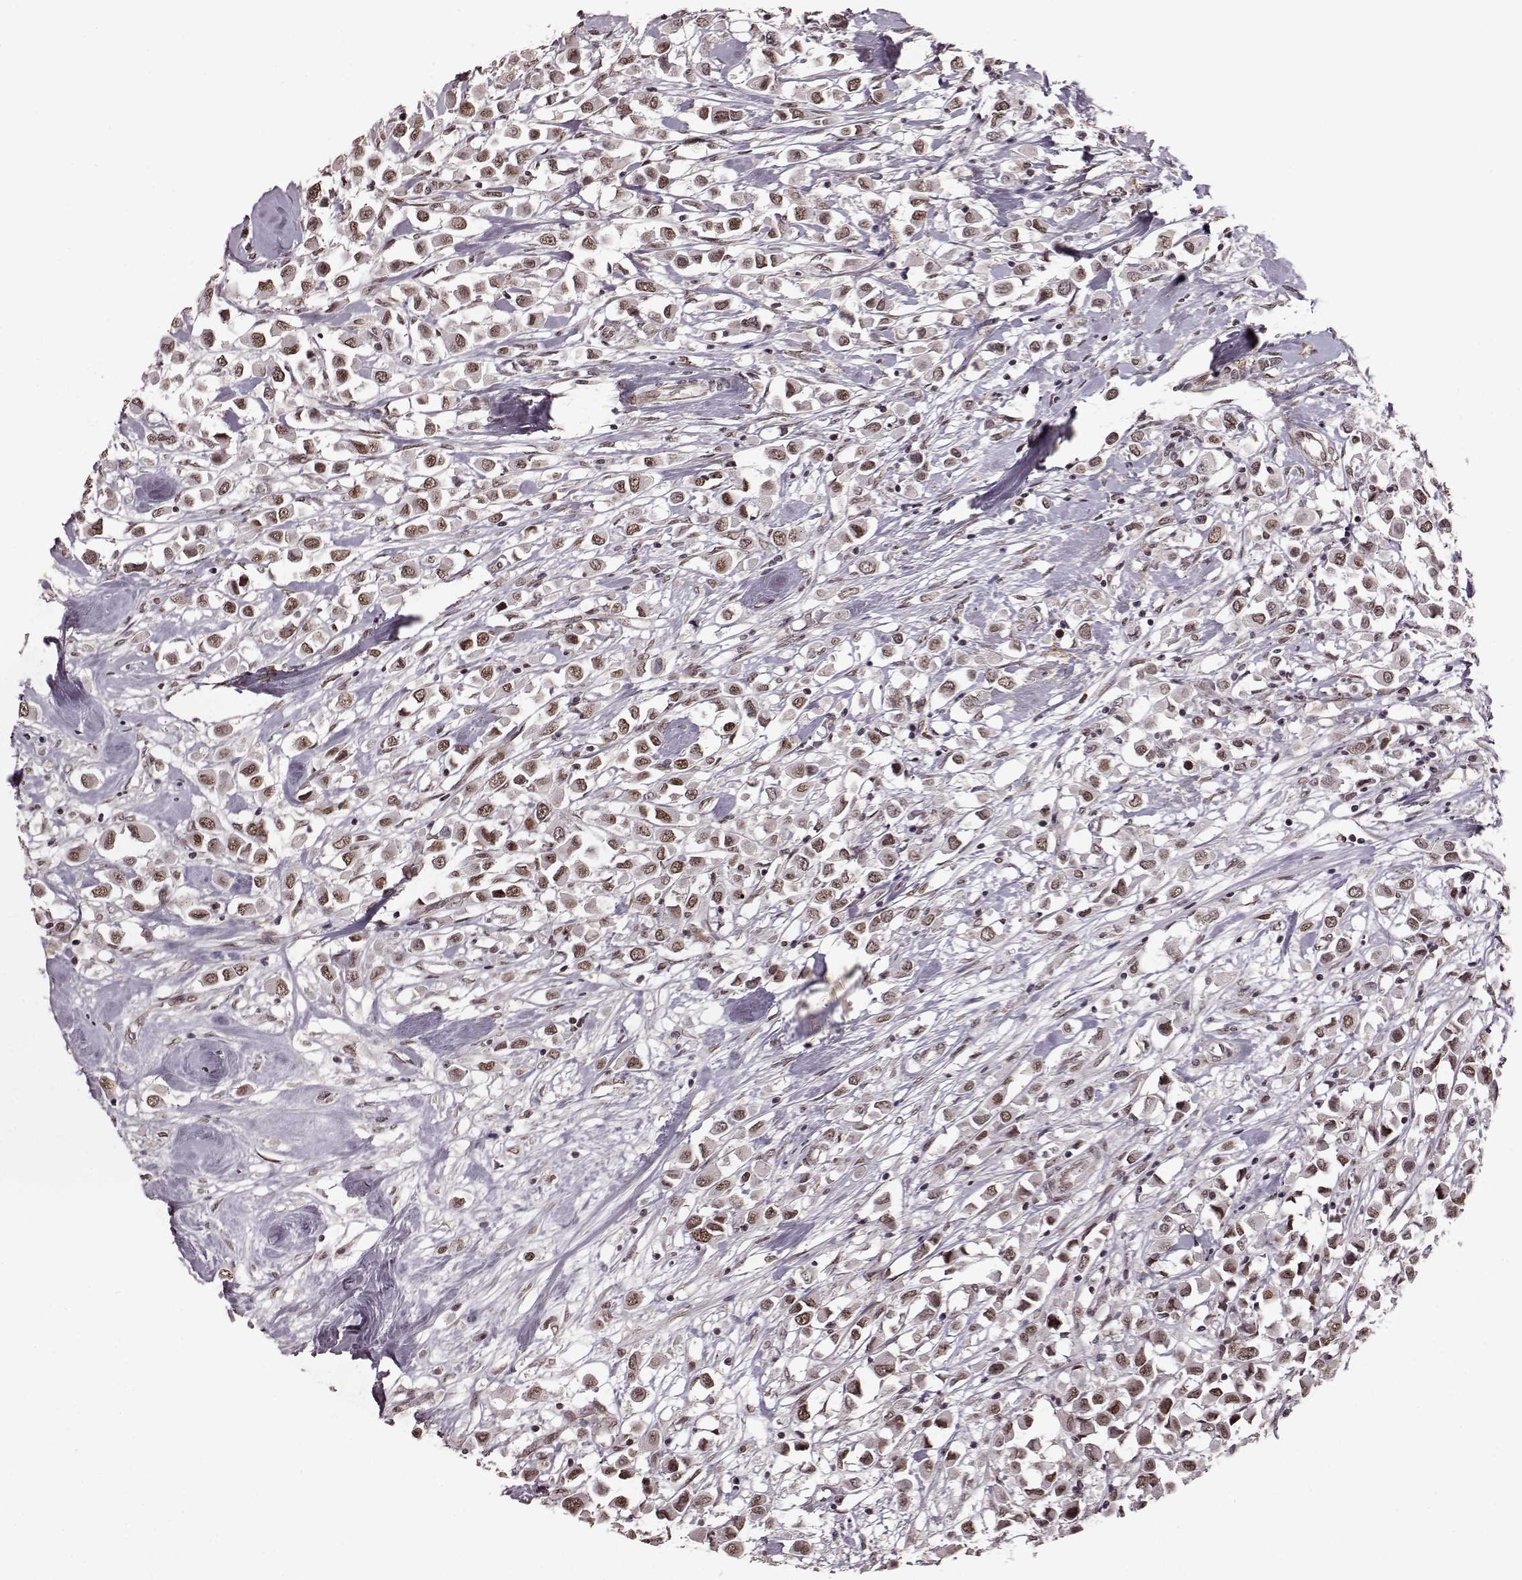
{"staining": {"intensity": "moderate", "quantity": ">75%", "location": "nuclear"}, "tissue": "breast cancer", "cell_type": "Tumor cells", "image_type": "cancer", "snomed": [{"axis": "morphology", "description": "Duct carcinoma"}, {"axis": "topography", "description": "Breast"}], "caption": "A brown stain shows moderate nuclear staining of a protein in breast invasive ductal carcinoma tumor cells.", "gene": "RRAGD", "patient": {"sex": "female", "age": 61}}